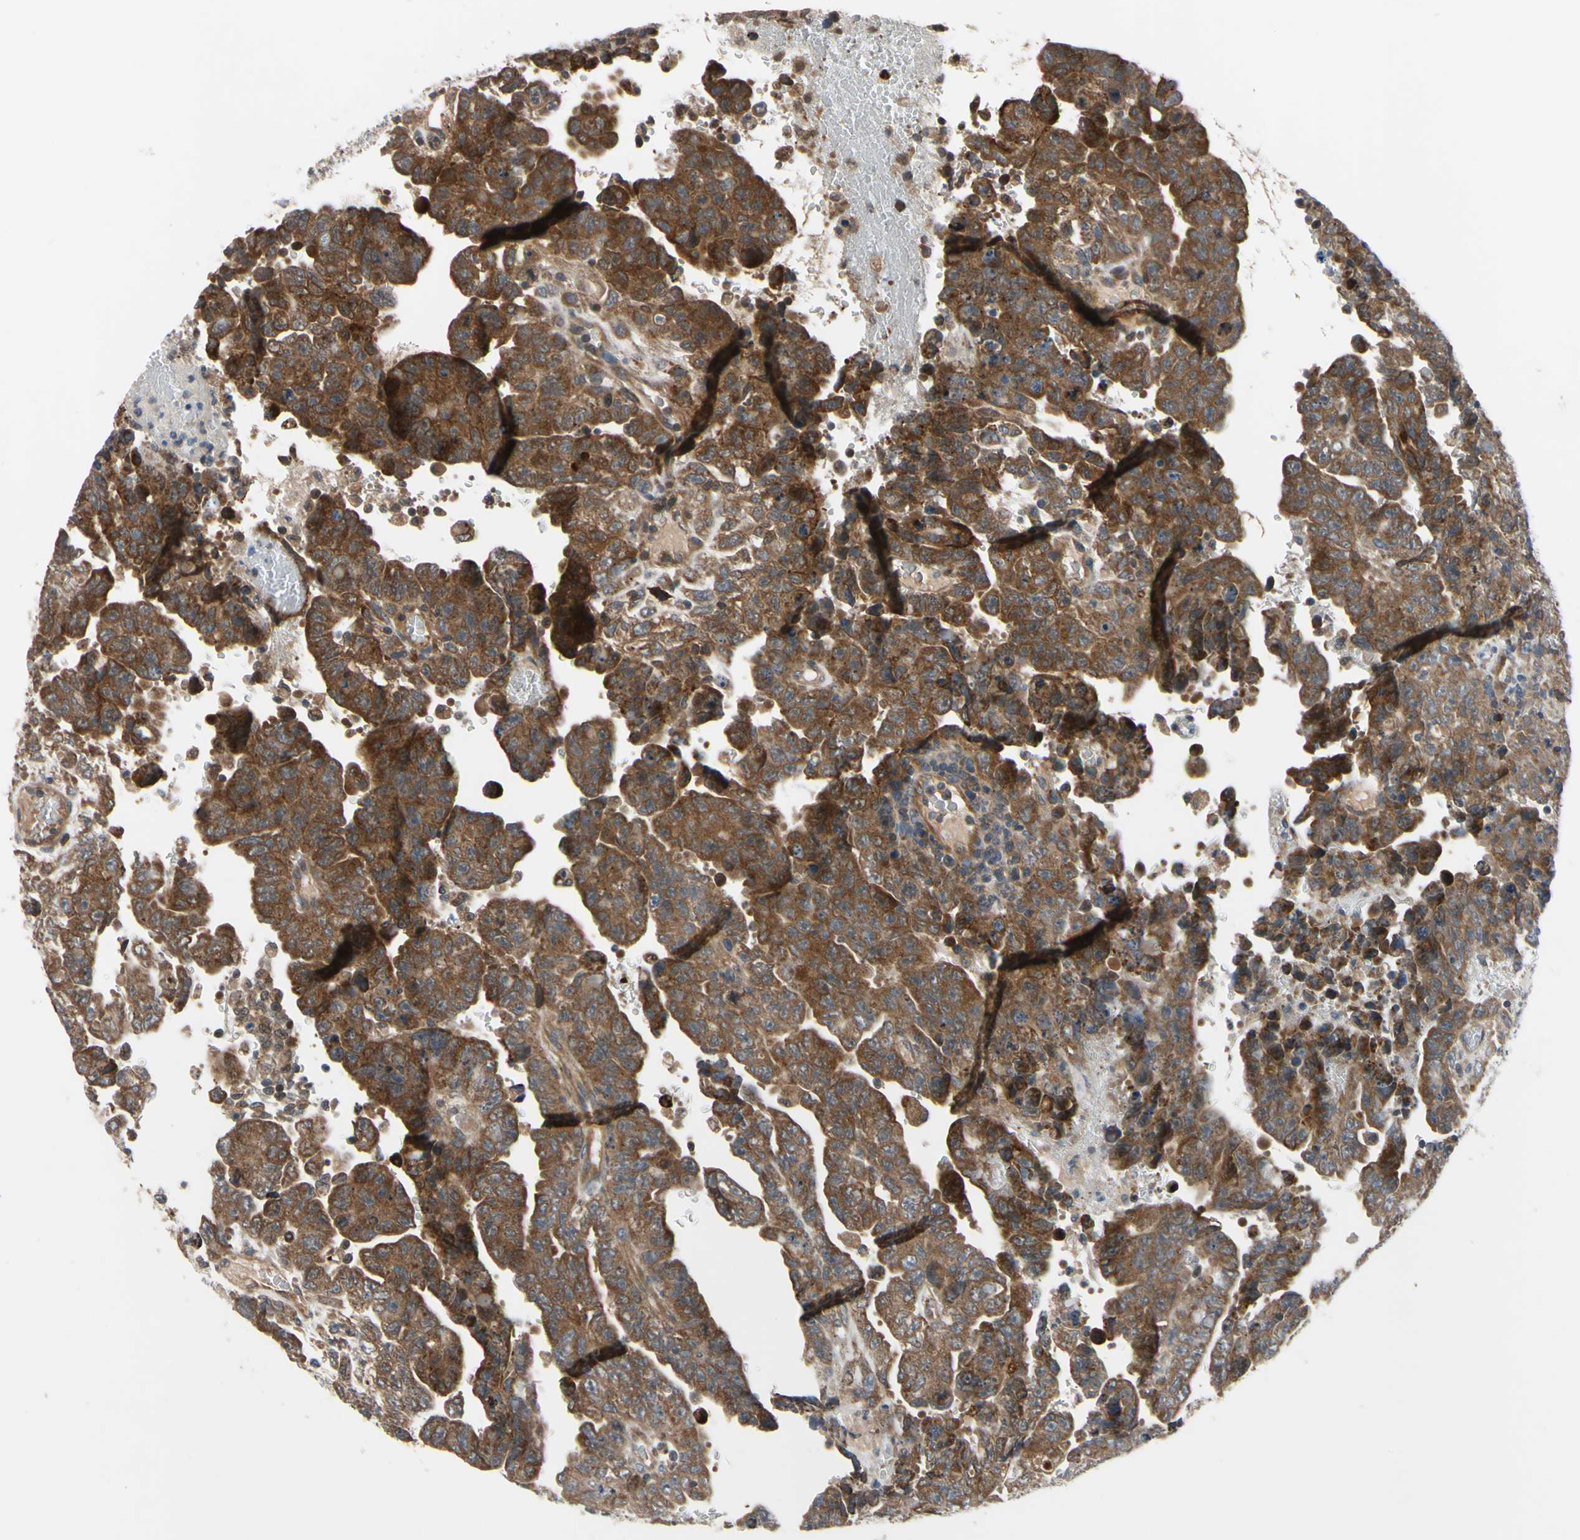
{"staining": {"intensity": "strong", "quantity": ">75%", "location": "cytoplasmic/membranous"}, "tissue": "testis cancer", "cell_type": "Tumor cells", "image_type": "cancer", "snomed": [{"axis": "morphology", "description": "Carcinoma, Embryonal, NOS"}, {"axis": "topography", "description": "Testis"}], "caption": "Protein expression analysis of embryonal carcinoma (testis) exhibits strong cytoplasmic/membranous expression in about >75% of tumor cells.", "gene": "XIAP", "patient": {"sex": "male", "age": 28}}